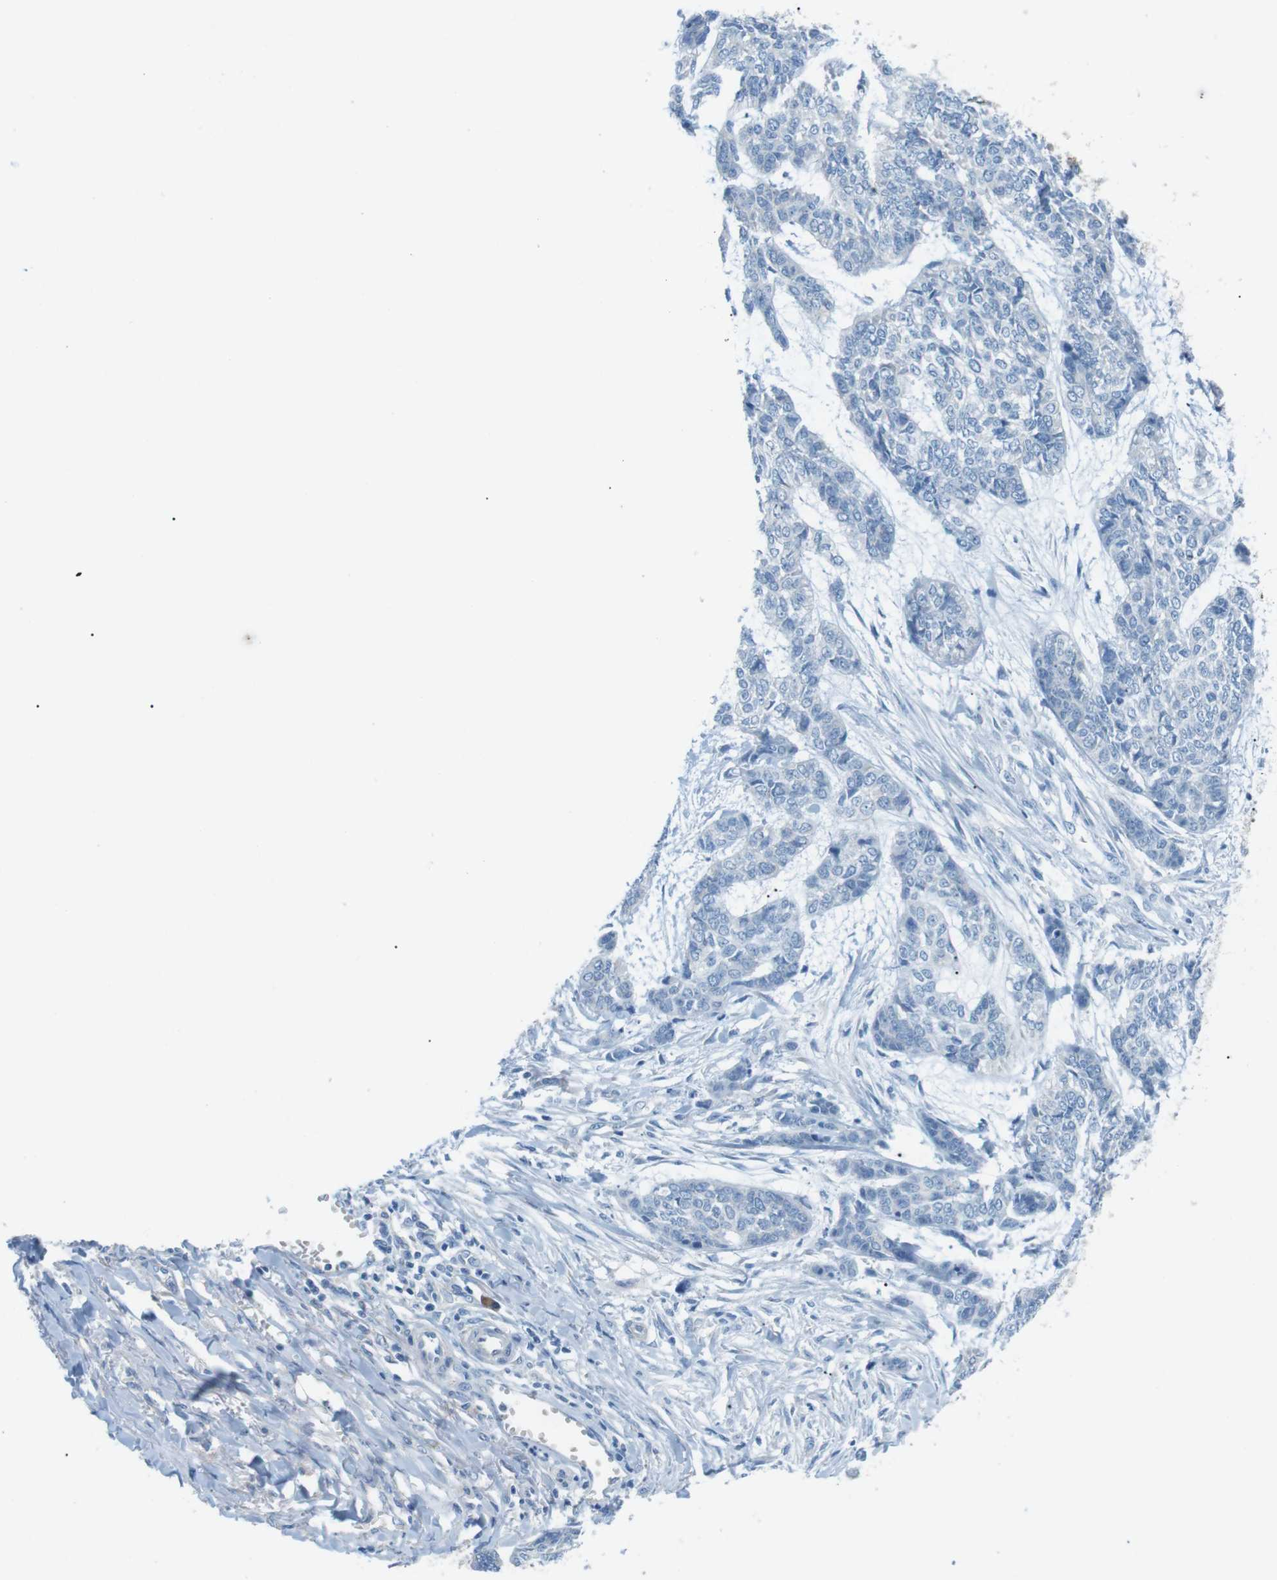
{"staining": {"intensity": "negative", "quantity": "none", "location": "none"}, "tissue": "skin cancer", "cell_type": "Tumor cells", "image_type": "cancer", "snomed": [{"axis": "morphology", "description": "Basal cell carcinoma"}, {"axis": "topography", "description": "Skin"}], "caption": "Immunohistochemistry micrograph of neoplastic tissue: human skin cancer (basal cell carcinoma) stained with DAB (3,3'-diaminobenzidine) exhibits no significant protein positivity in tumor cells.", "gene": "VAMP1", "patient": {"sex": "female", "age": 64}}